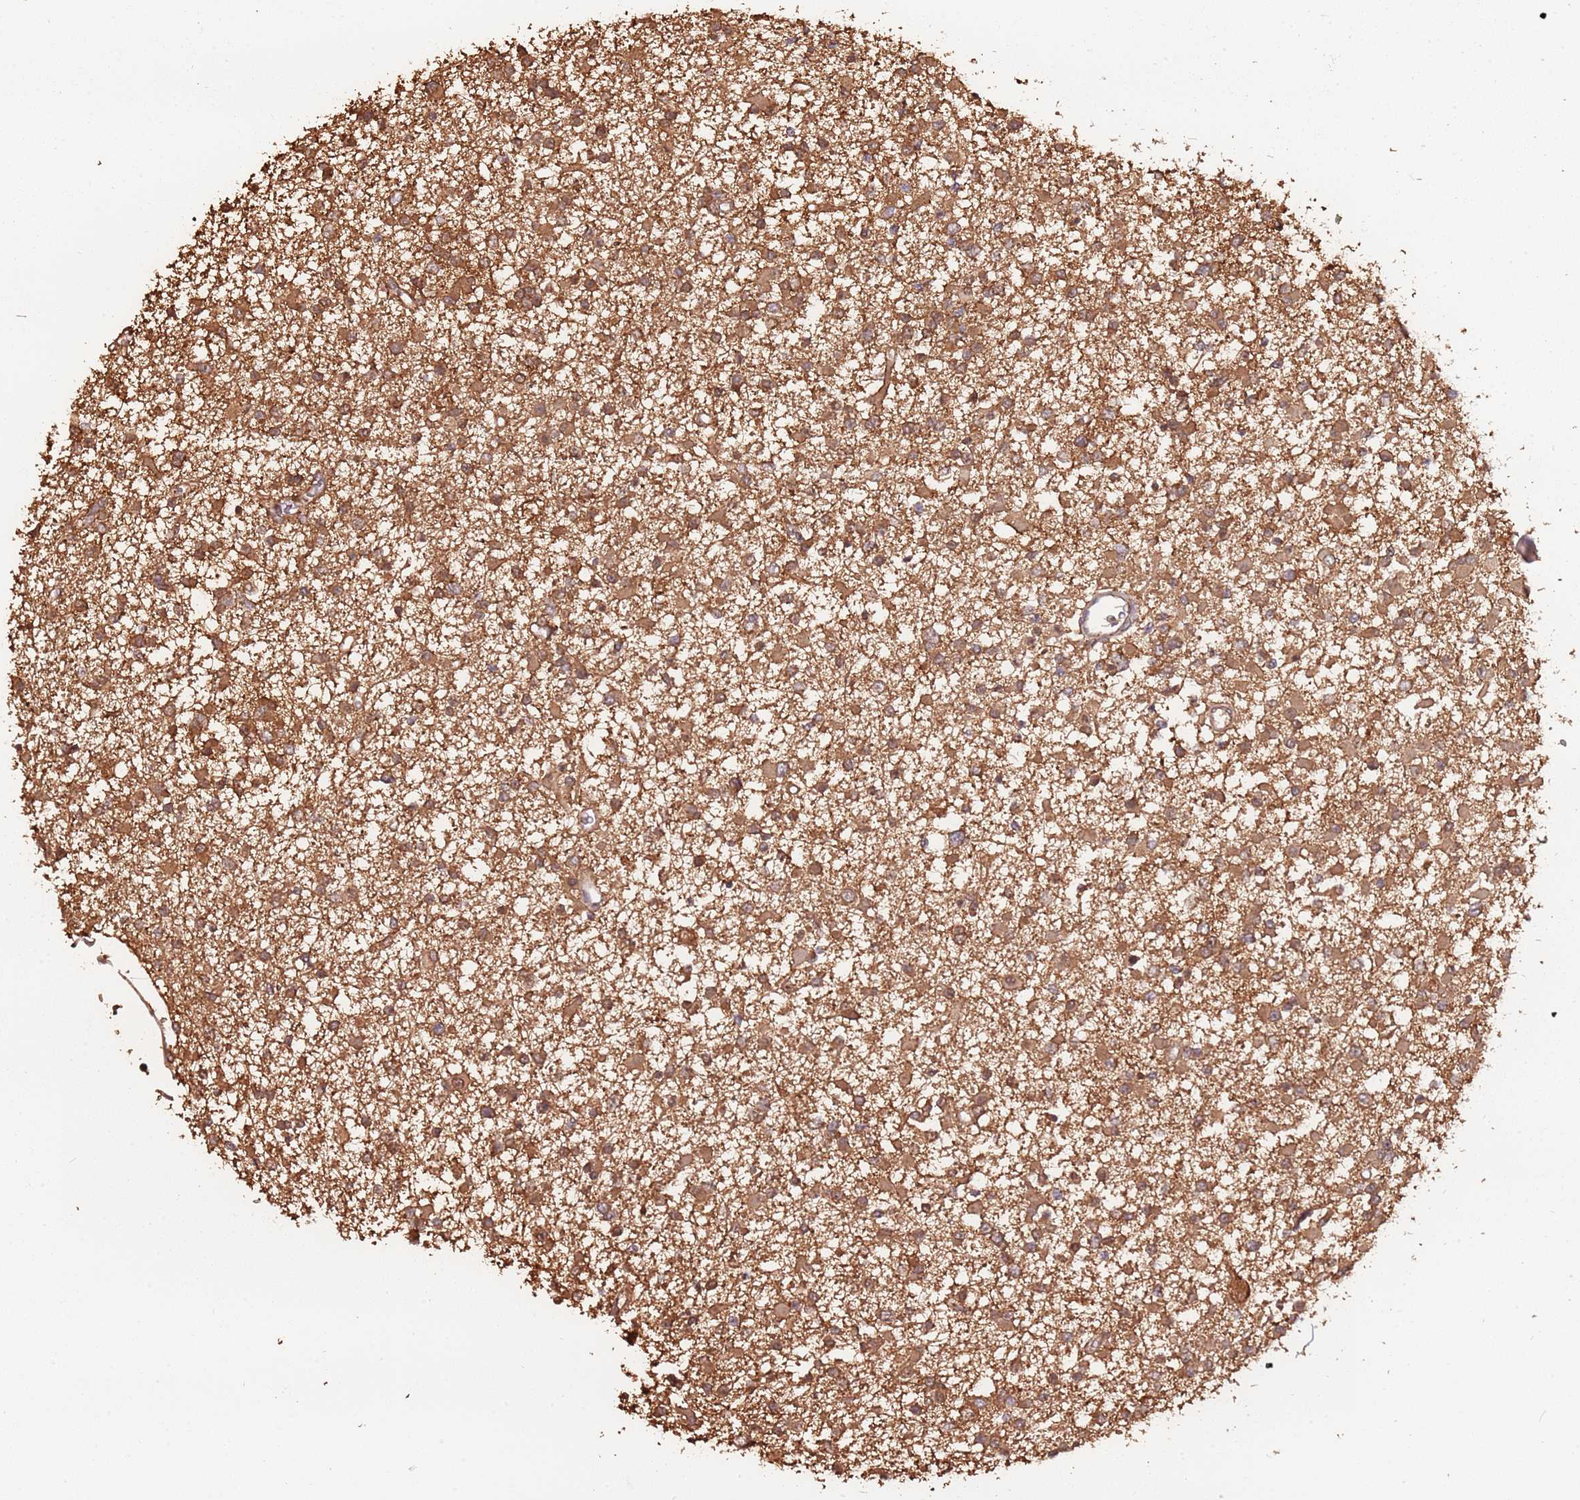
{"staining": {"intensity": "moderate", "quantity": ">75%", "location": "cytoplasmic/membranous"}, "tissue": "glioma", "cell_type": "Tumor cells", "image_type": "cancer", "snomed": [{"axis": "morphology", "description": "Glioma, malignant, Low grade"}, {"axis": "topography", "description": "Brain"}], "caption": "IHC (DAB) staining of glioma demonstrates moderate cytoplasmic/membranous protein expression in approximately >75% of tumor cells.", "gene": "COG4", "patient": {"sex": "female", "age": 22}}